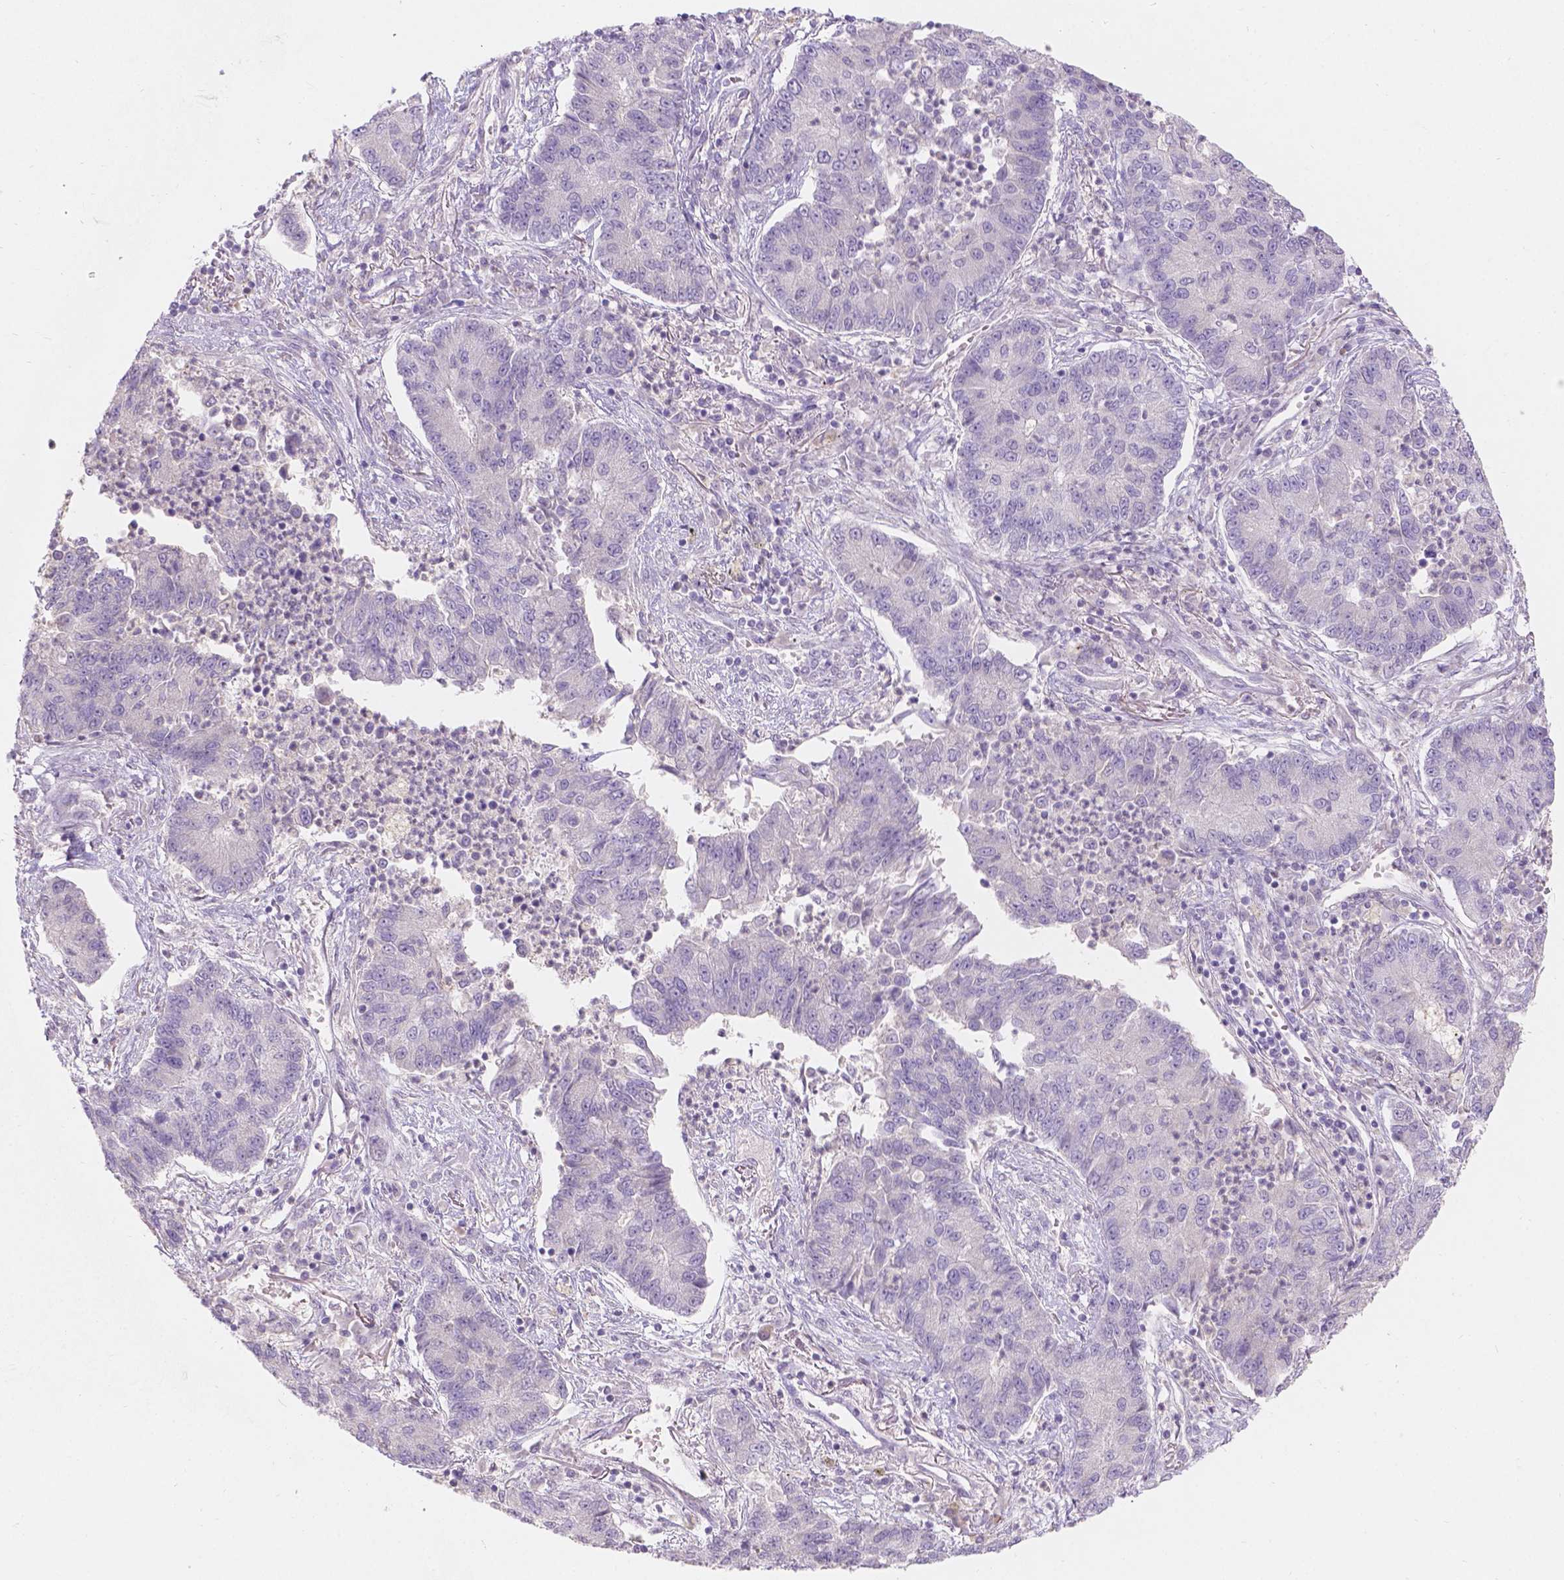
{"staining": {"intensity": "negative", "quantity": "none", "location": "none"}, "tissue": "lung cancer", "cell_type": "Tumor cells", "image_type": "cancer", "snomed": [{"axis": "morphology", "description": "Adenocarcinoma, NOS"}, {"axis": "topography", "description": "Lung"}], "caption": "Immunohistochemistry (IHC) image of human lung adenocarcinoma stained for a protein (brown), which reveals no positivity in tumor cells. (DAB IHC, high magnification).", "gene": "DCAF4L1", "patient": {"sex": "female", "age": 57}}